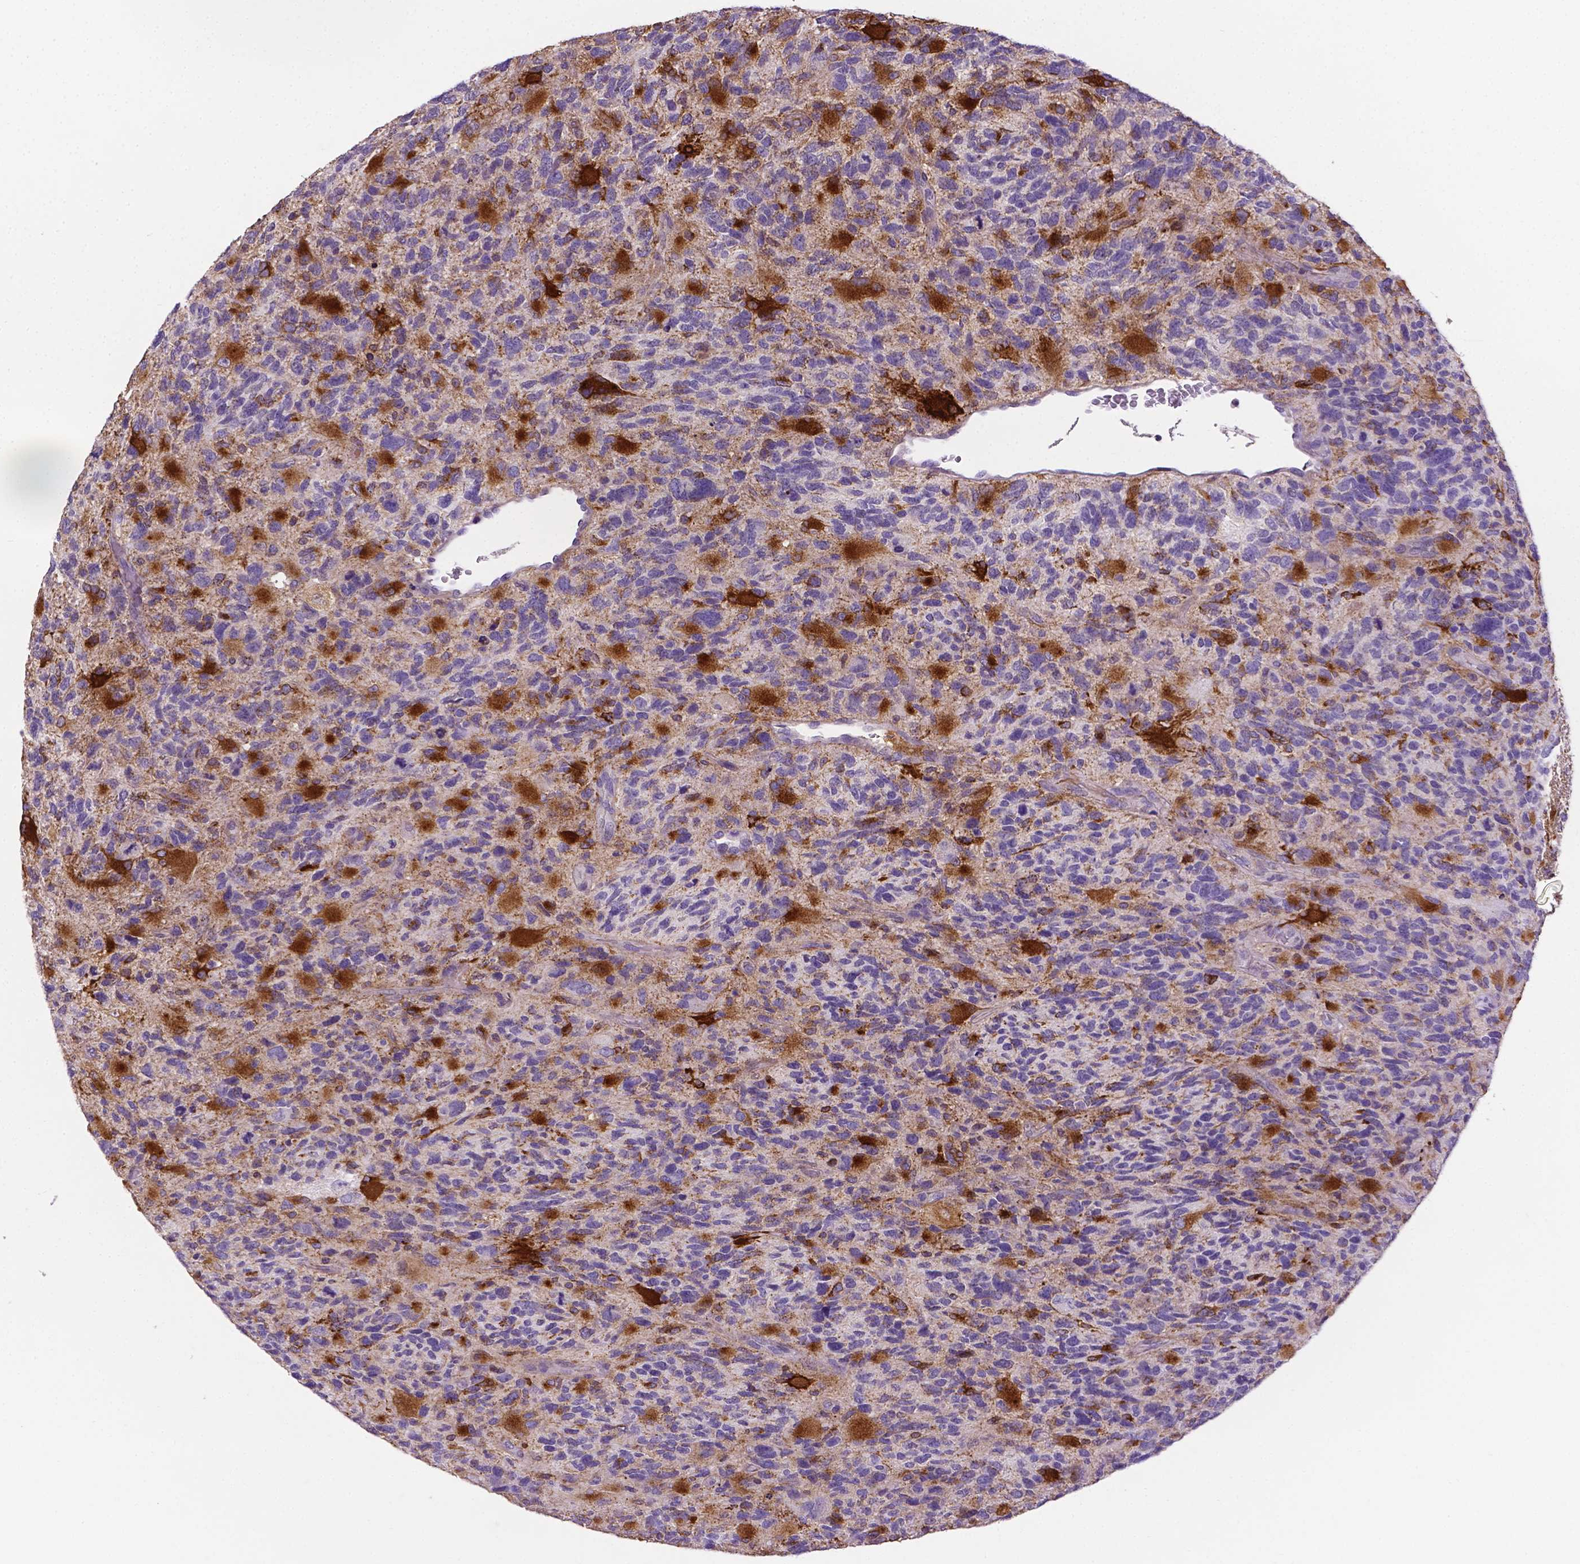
{"staining": {"intensity": "moderate", "quantity": "<25%", "location": "cytoplasmic/membranous"}, "tissue": "glioma", "cell_type": "Tumor cells", "image_type": "cancer", "snomed": [{"axis": "morphology", "description": "Glioma, malignant, High grade"}, {"axis": "topography", "description": "Brain"}], "caption": "Tumor cells show low levels of moderate cytoplasmic/membranous positivity in approximately <25% of cells in glioma.", "gene": "APOE", "patient": {"sex": "female", "age": 71}}